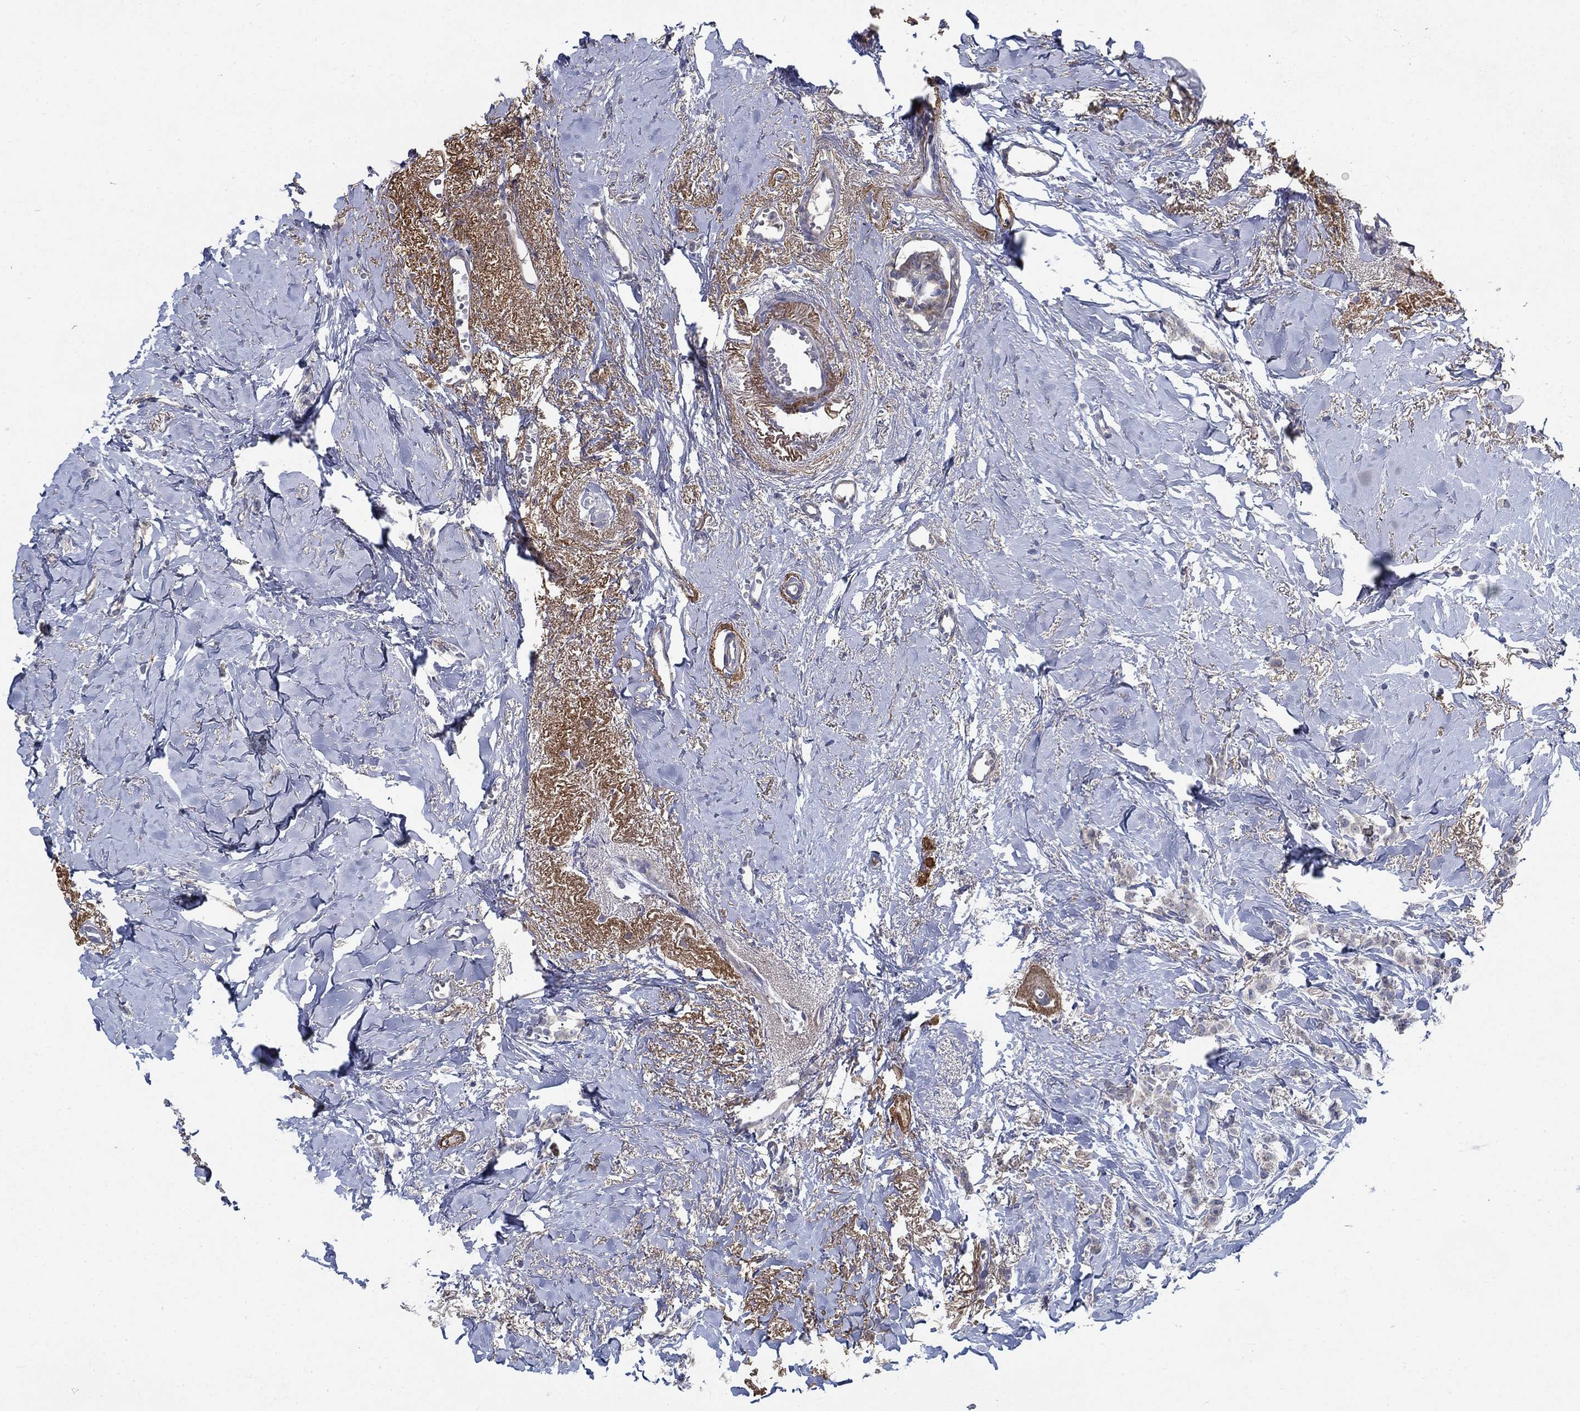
{"staining": {"intensity": "negative", "quantity": "none", "location": "none"}, "tissue": "breast cancer", "cell_type": "Tumor cells", "image_type": "cancer", "snomed": [{"axis": "morphology", "description": "Duct carcinoma"}, {"axis": "topography", "description": "Breast"}], "caption": "An image of breast cancer stained for a protein demonstrates no brown staining in tumor cells.", "gene": "MMP24", "patient": {"sex": "female", "age": 85}}